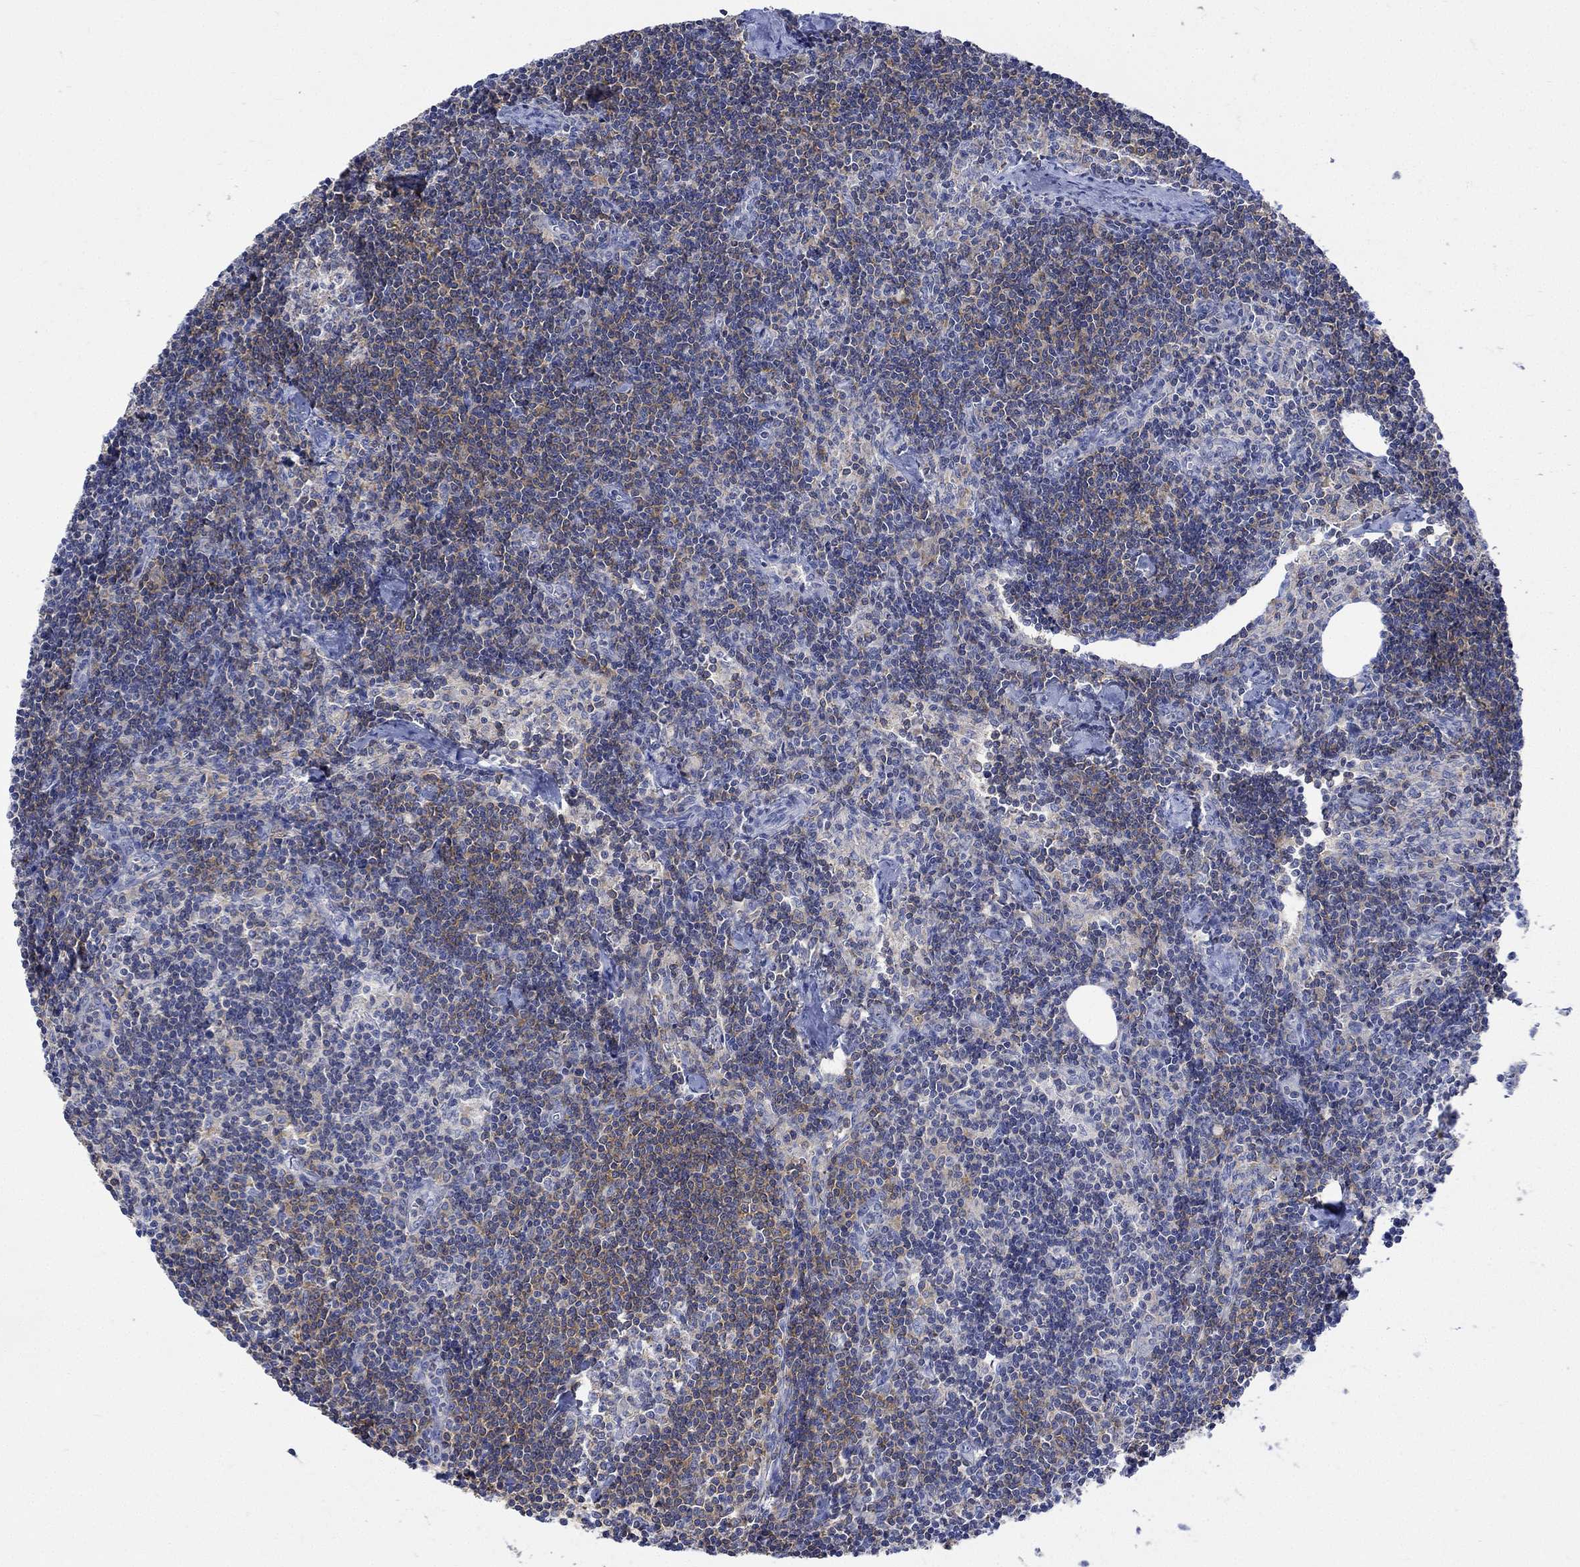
{"staining": {"intensity": "negative", "quantity": "none", "location": "none"}, "tissue": "lymph node", "cell_type": "Germinal center cells", "image_type": "normal", "snomed": [{"axis": "morphology", "description": "Normal tissue, NOS"}, {"axis": "topography", "description": "Lymph node"}], "caption": "This image is of unremarkable lymph node stained with IHC to label a protein in brown with the nuclei are counter-stained blue. There is no expression in germinal center cells.", "gene": "GCM1", "patient": {"sex": "female", "age": 51}}